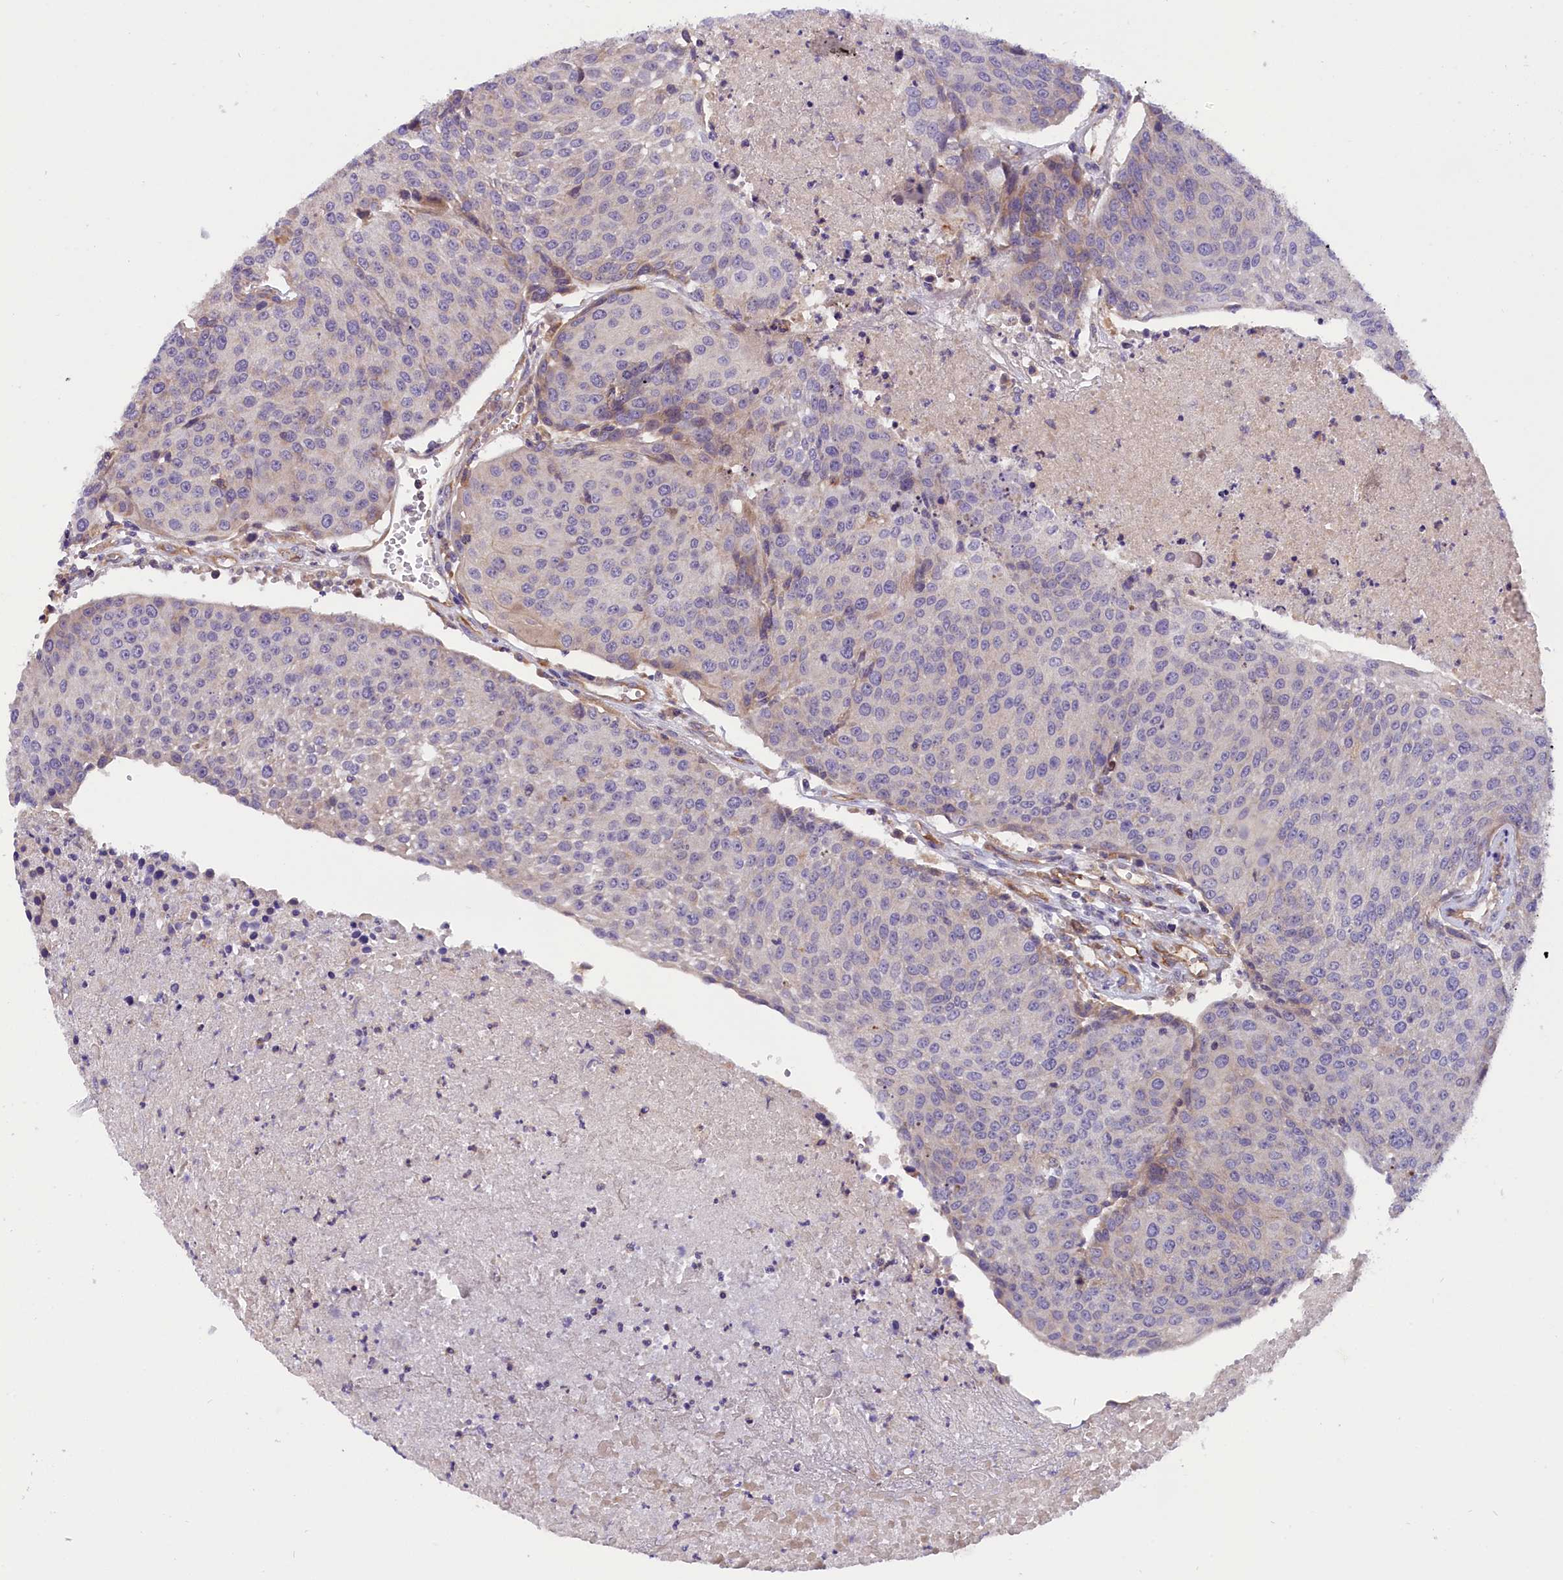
{"staining": {"intensity": "weak", "quantity": "<25%", "location": "cytoplasmic/membranous"}, "tissue": "urothelial cancer", "cell_type": "Tumor cells", "image_type": "cancer", "snomed": [{"axis": "morphology", "description": "Urothelial carcinoma, High grade"}, {"axis": "topography", "description": "Urinary bladder"}], "caption": "This is an immunohistochemistry (IHC) histopathology image of urothelial carcinoma (high-grade). There is no staining in tumor cells.", "gene": "DNAJB9", "patient": {"sex": "female", "age": 85}}